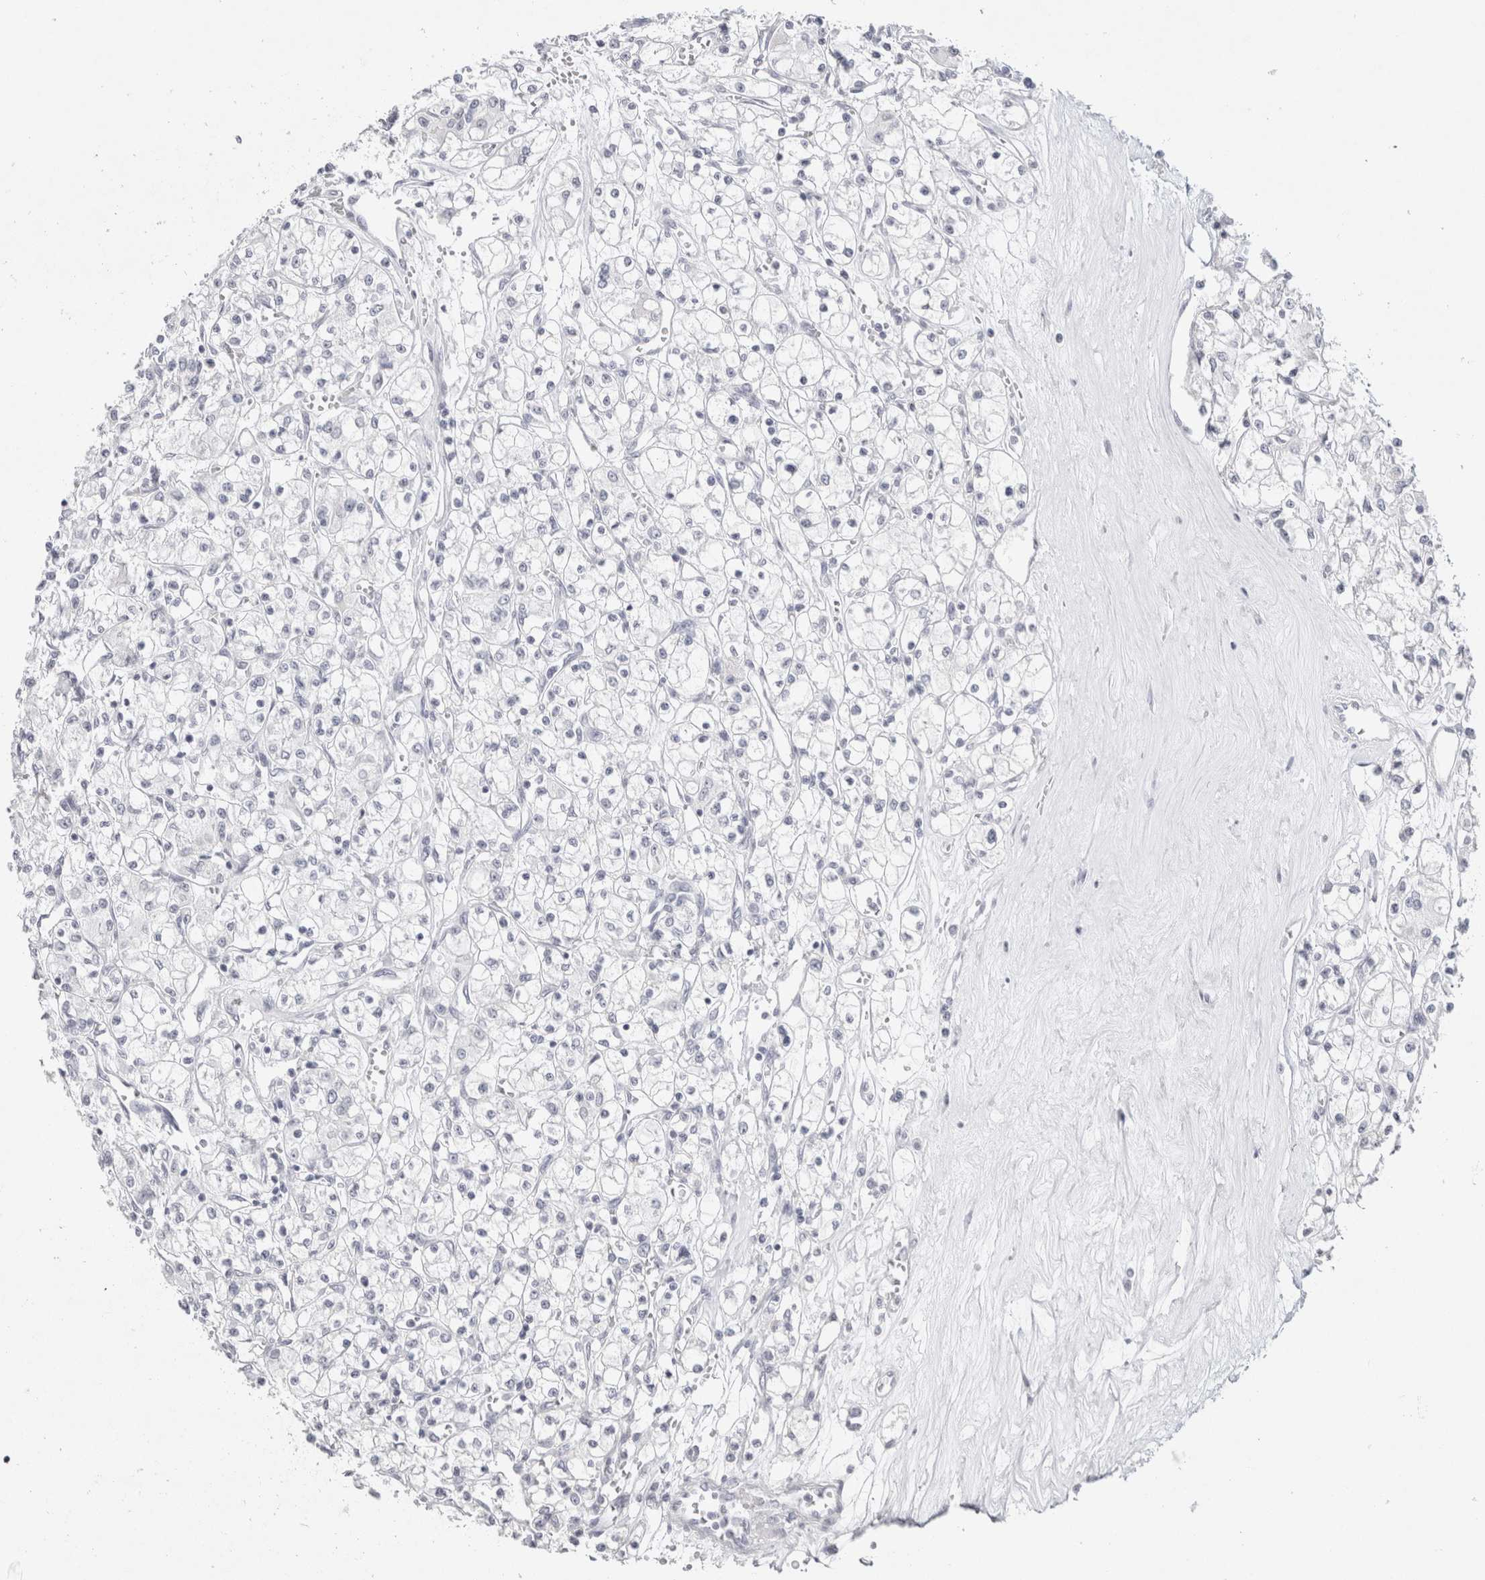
{"staining": {"intensity": "negative", "quantity": "none", "location": "none"}, "tissue": "renal cancer", "cell_type": "Tumor cells", "image_type": "cancer", "snomed": [{"axis": "morphology", "description": "Adenocarcinoma, NOS"}, {"axis": "topography", "description": "Kidney"}], "caption": "Immunohistochemistry (IHC) histopathology image of adenocarcinoma (renal) stained for a protein (brown), which demonstrates no staining in tumor cells.", "gene": "GARIN1A", "patient": {"sex": "female", "age": 59}}